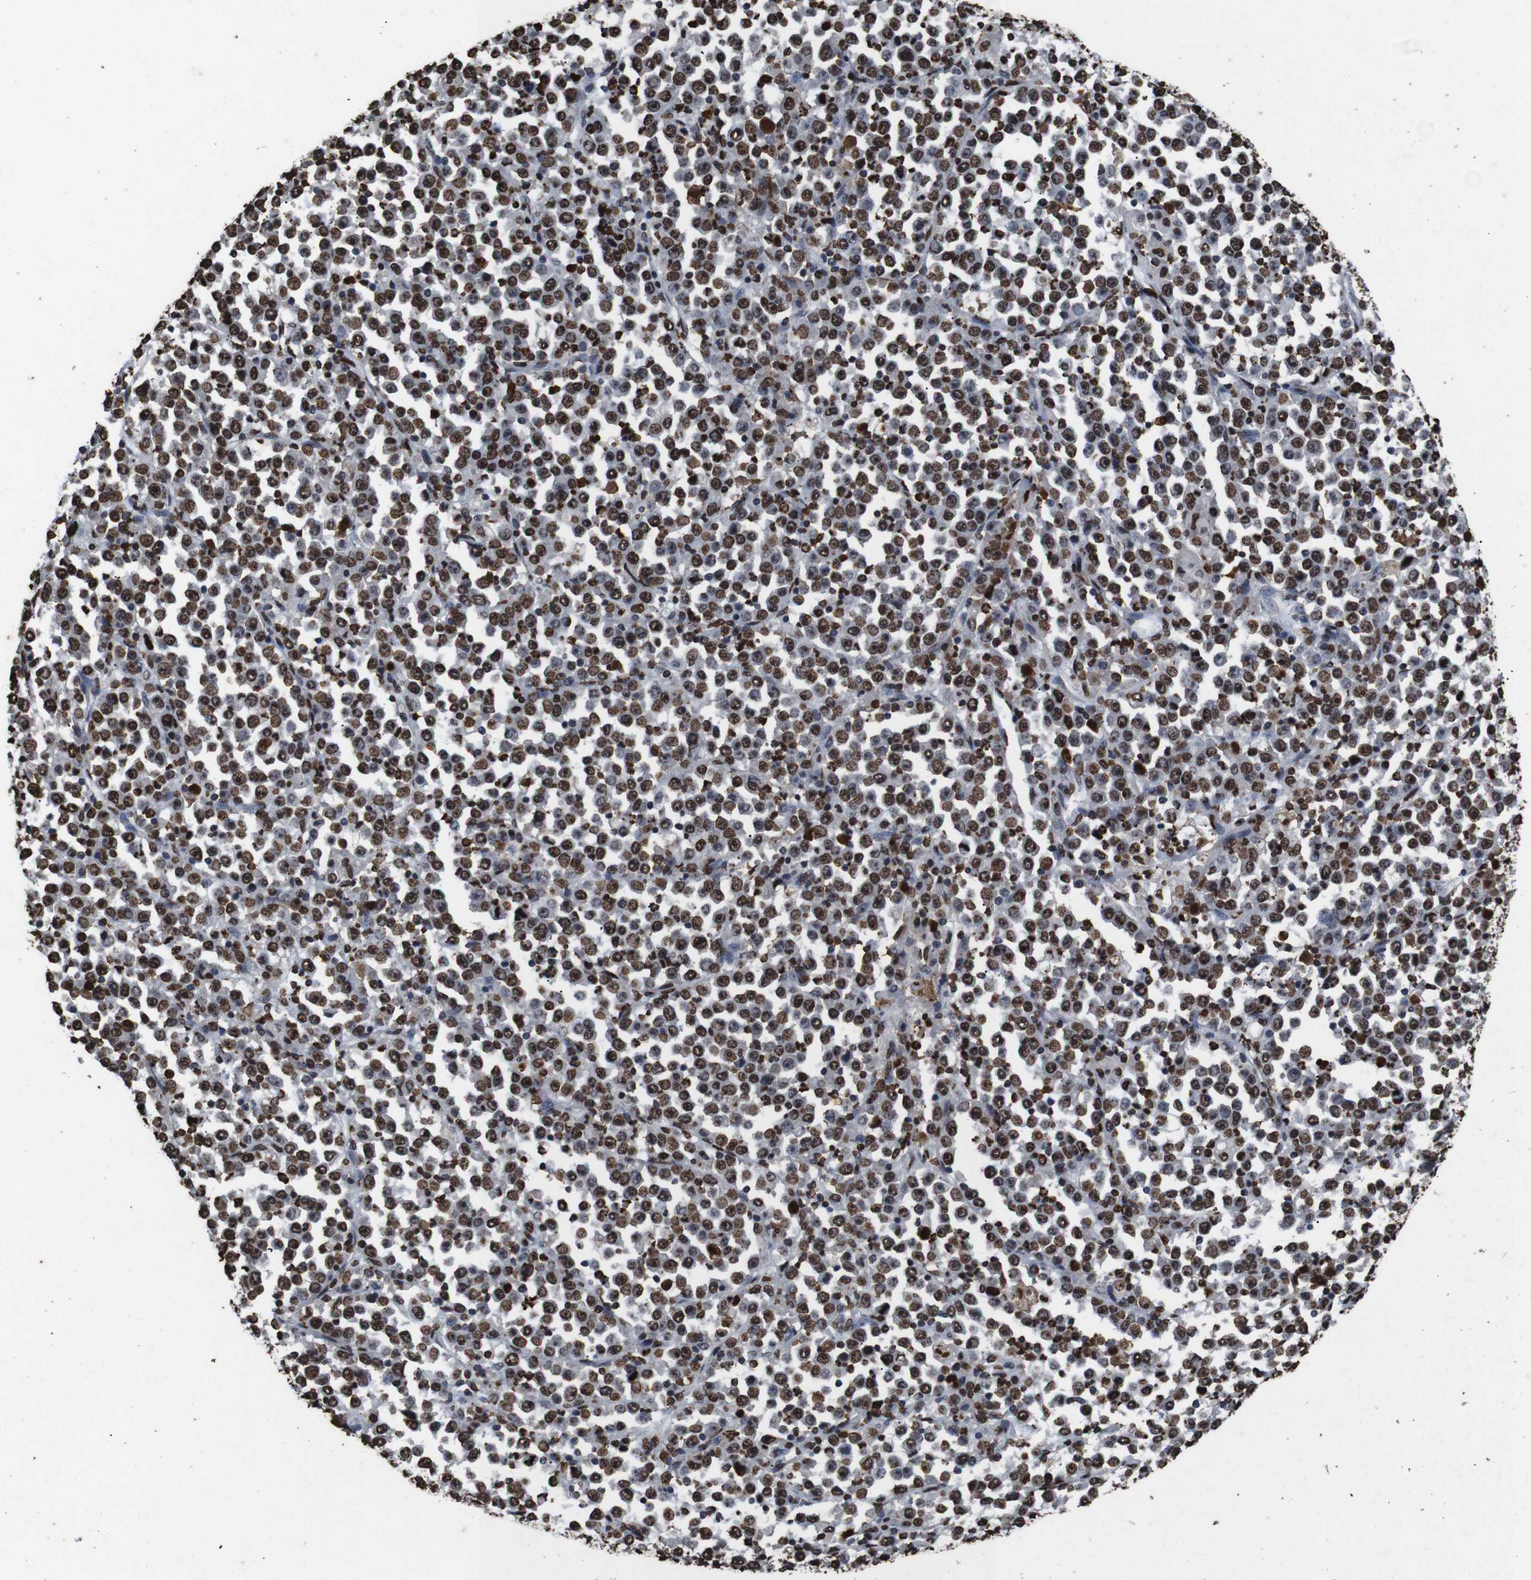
{"staining": {"intensity": "strong", "quantity": ">75%", "location": "nuclear"}, "tissue": "stomach cancer", "cell_type": "Tumor cells", "image_type": "cancer", "snomed": [{"axis": "morphology", "description": "Normal tissue, NOS"}, {"axis": "morphology", "description": "Adenocarcinoma, NOS"}, {"axis": "topography", "description": "Stomach, upper"}, {"axis": "topography", "description": "Stomach"}], "caption": "Adenocarcinoma (stomach) stained for a protein (brown) exhibits strong nuclear positive expression in approximately >75% of tumor cells.", "gene": "MDM2", "patient": {"sex": "male", "age": 59}}